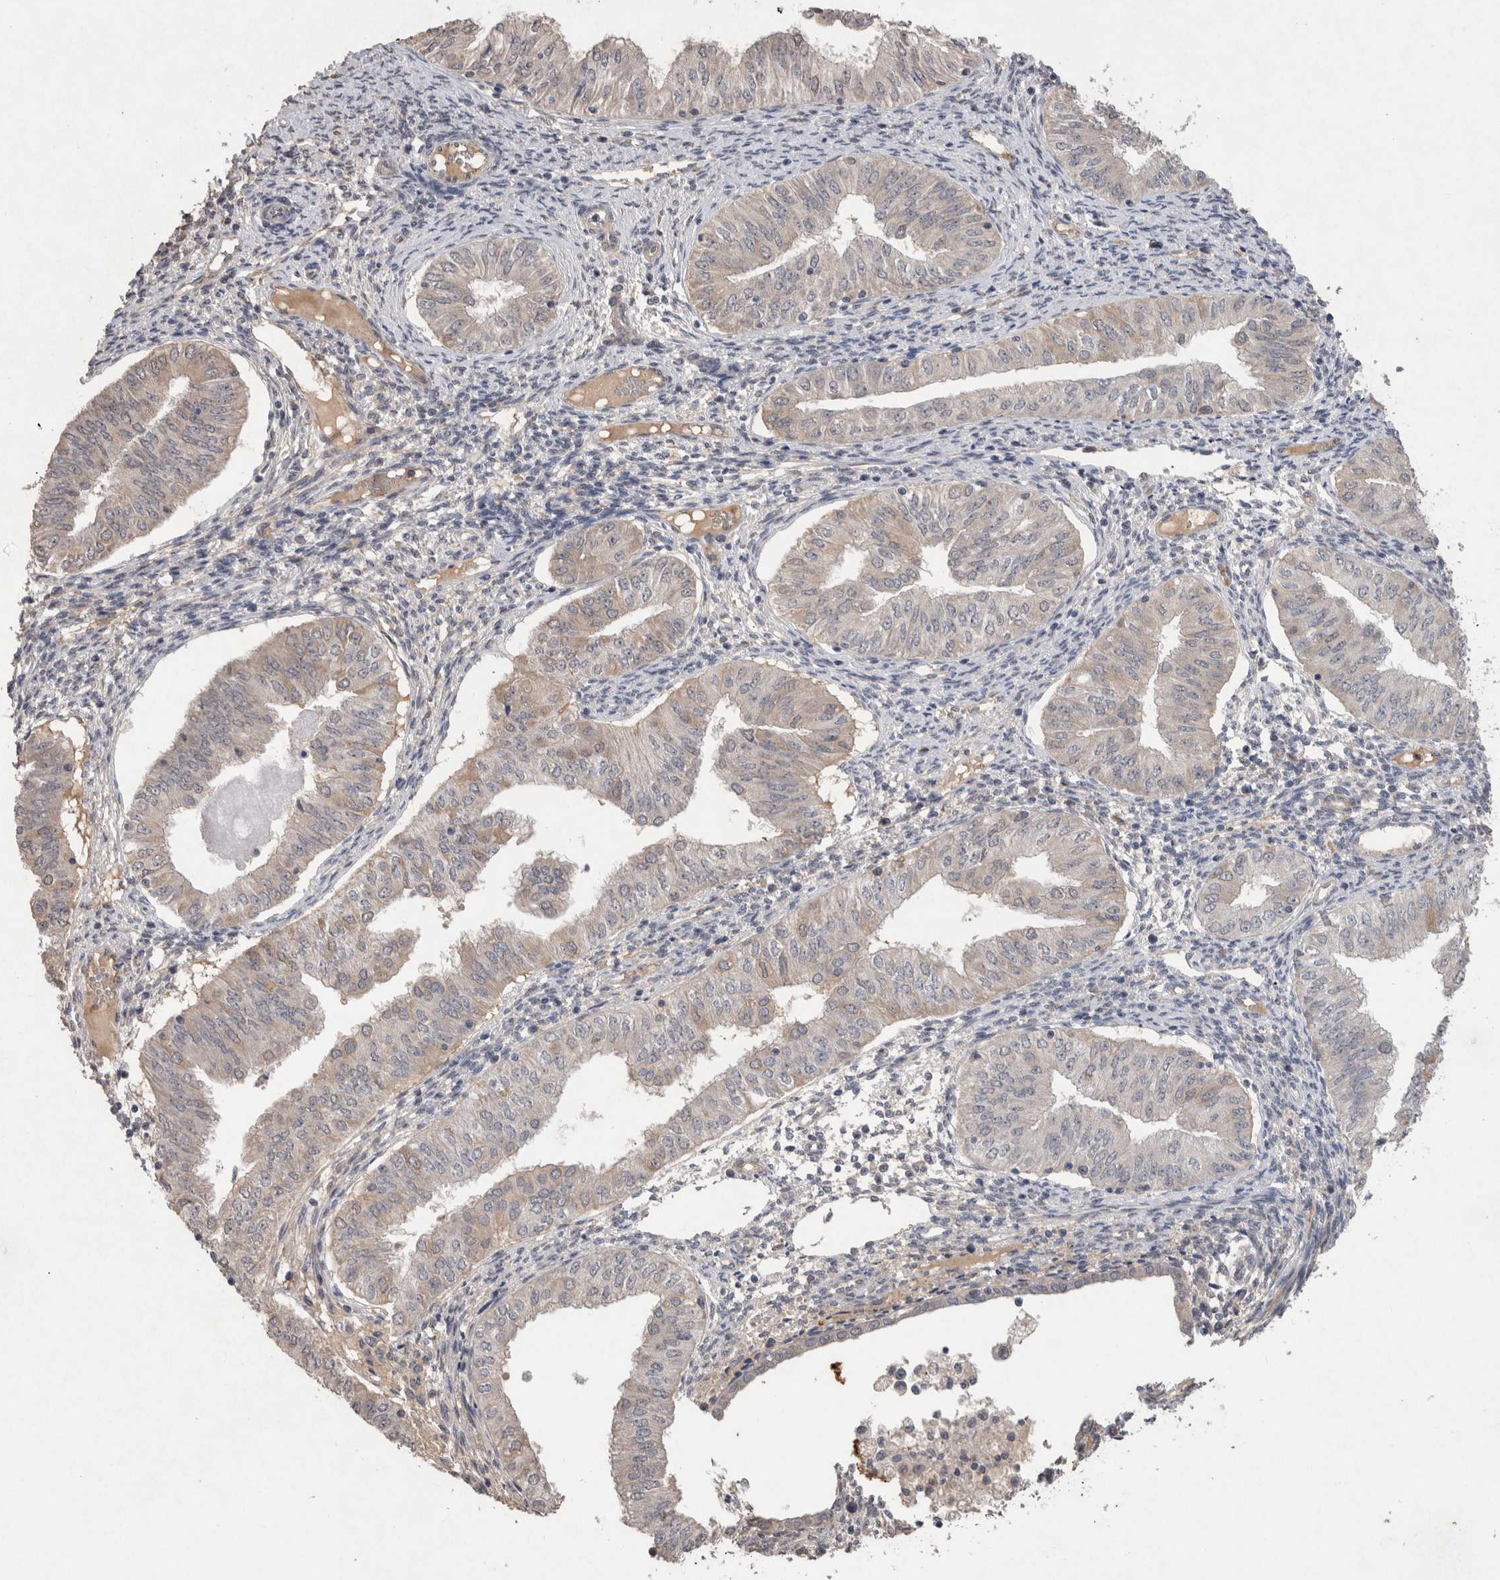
{"staining": {"intensity": "negative", "quantity": "none", "location": "none"}, "tissue": "endometrial cancer", "cell_type": "Tumor cells", "image_type": "cancer", "snomed": [{"axis": "morphology", "description": "Normal tissue, NOS"}, {"axis": "morphology", "description": "Adenocarcinoma, NOS"}, {"axis": "topography", "description": "Endometrium"}], "caption": "The histopathology image reveals no staining of tumor cells in endometrial cancer.", "gene": "FABP7", "patient": {"sex": "female", "age": 53}}